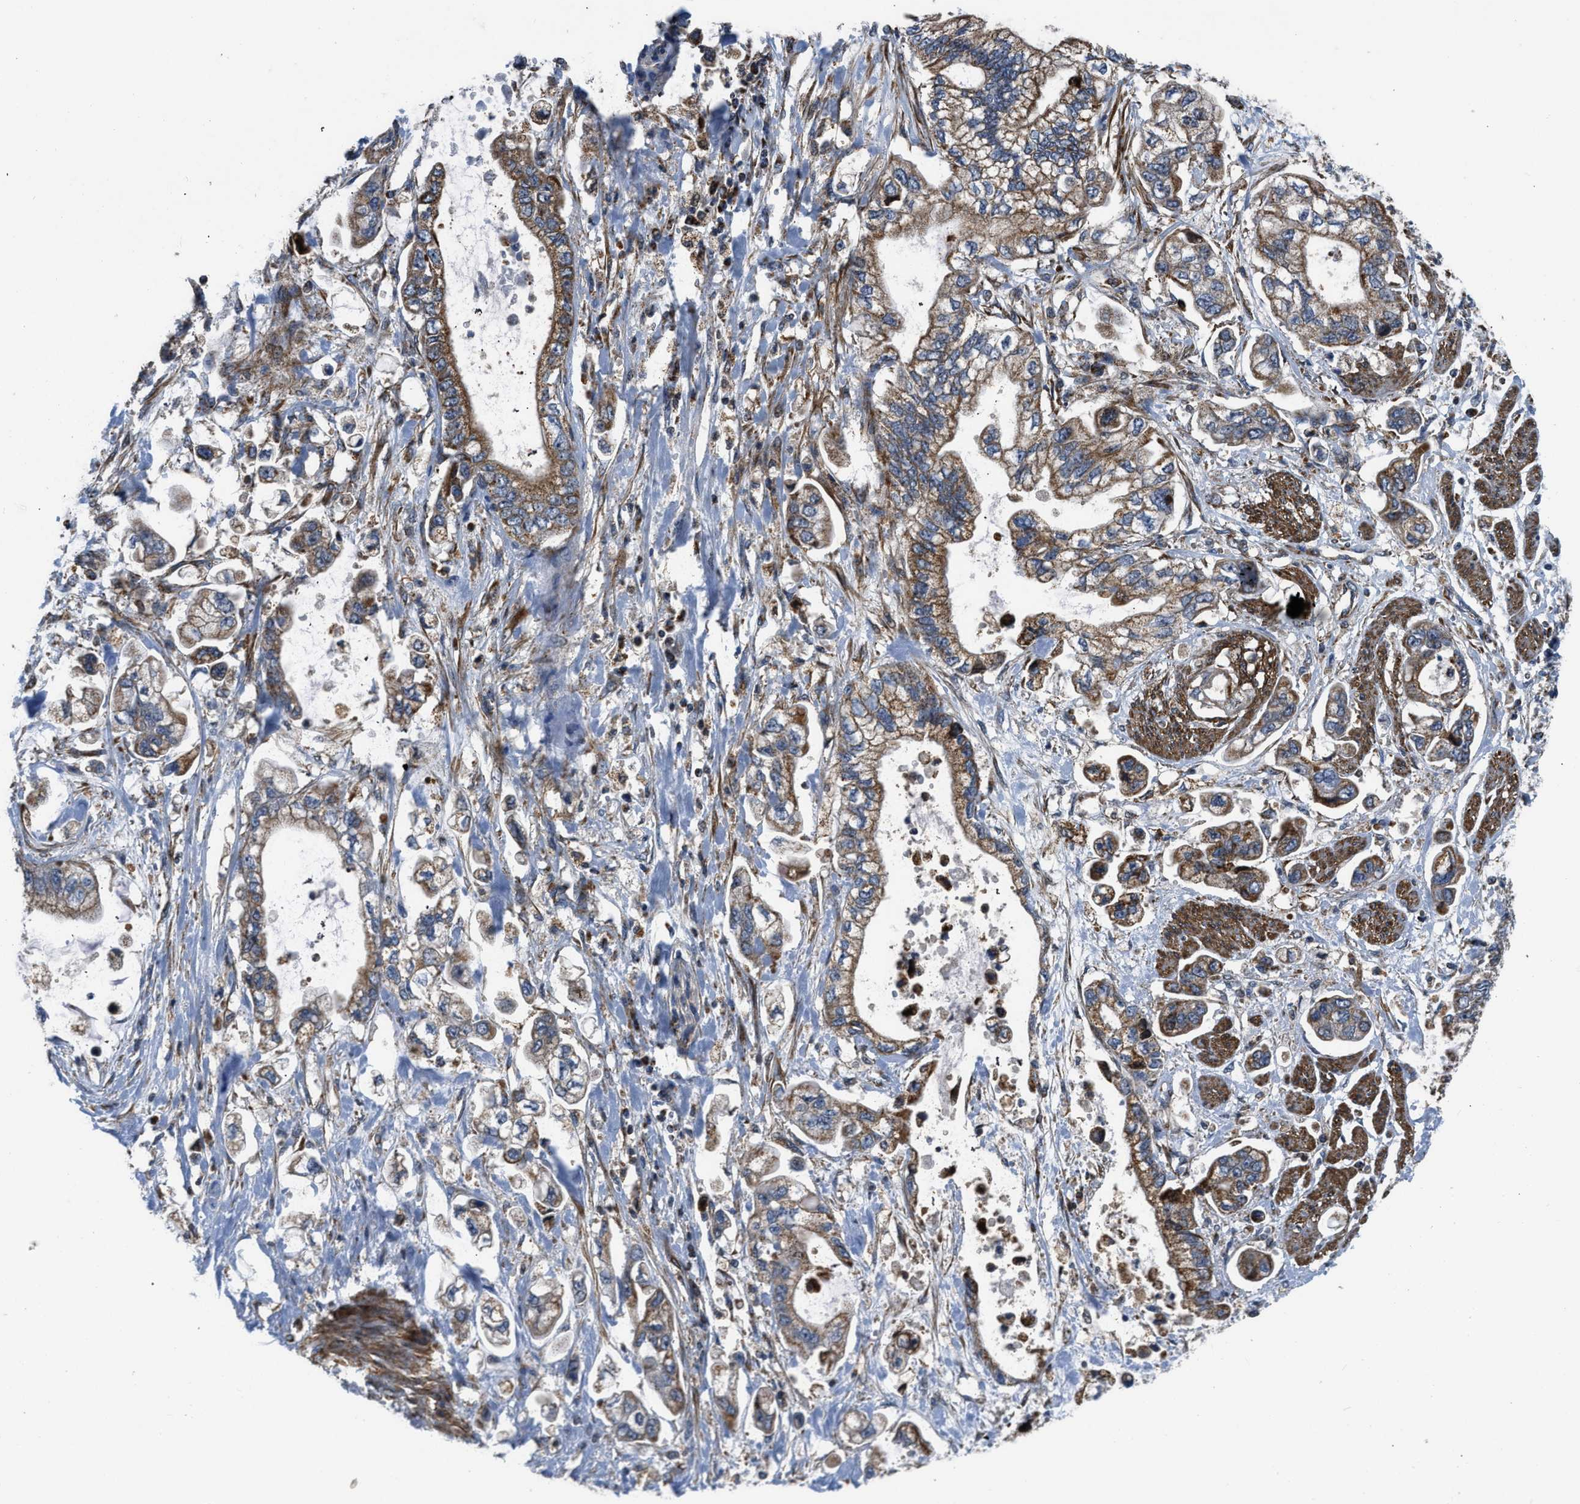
{"staining": {"intensity": "moderate", "quantity": ">75%", "location": "cytoplasmic/membranous"}, "tissue": "stomach cancer", "cell_type": "Tumor cells", "image_type": "cancer", "snomed": [{"axis": "morphology", "description": "Normal tissue, NOS"}, {"axis": "morphology", "description": "Adenocarcinoma, NOS"}, {"axis": "topography", "description": "Stomach"}], "caption": "Immunohistochemical staining of stomach adenocarcinoma exhibits medium levels of moderate cytoplasmic/membranous protein staining in approximately >75% of tumor cells. Using DAB (brown) and hematoxylin (blue) stains, captured at high magnification using brightfield microscopy.", "gene": "GSDME", "patient": {"sex": "male", "age": 62}}